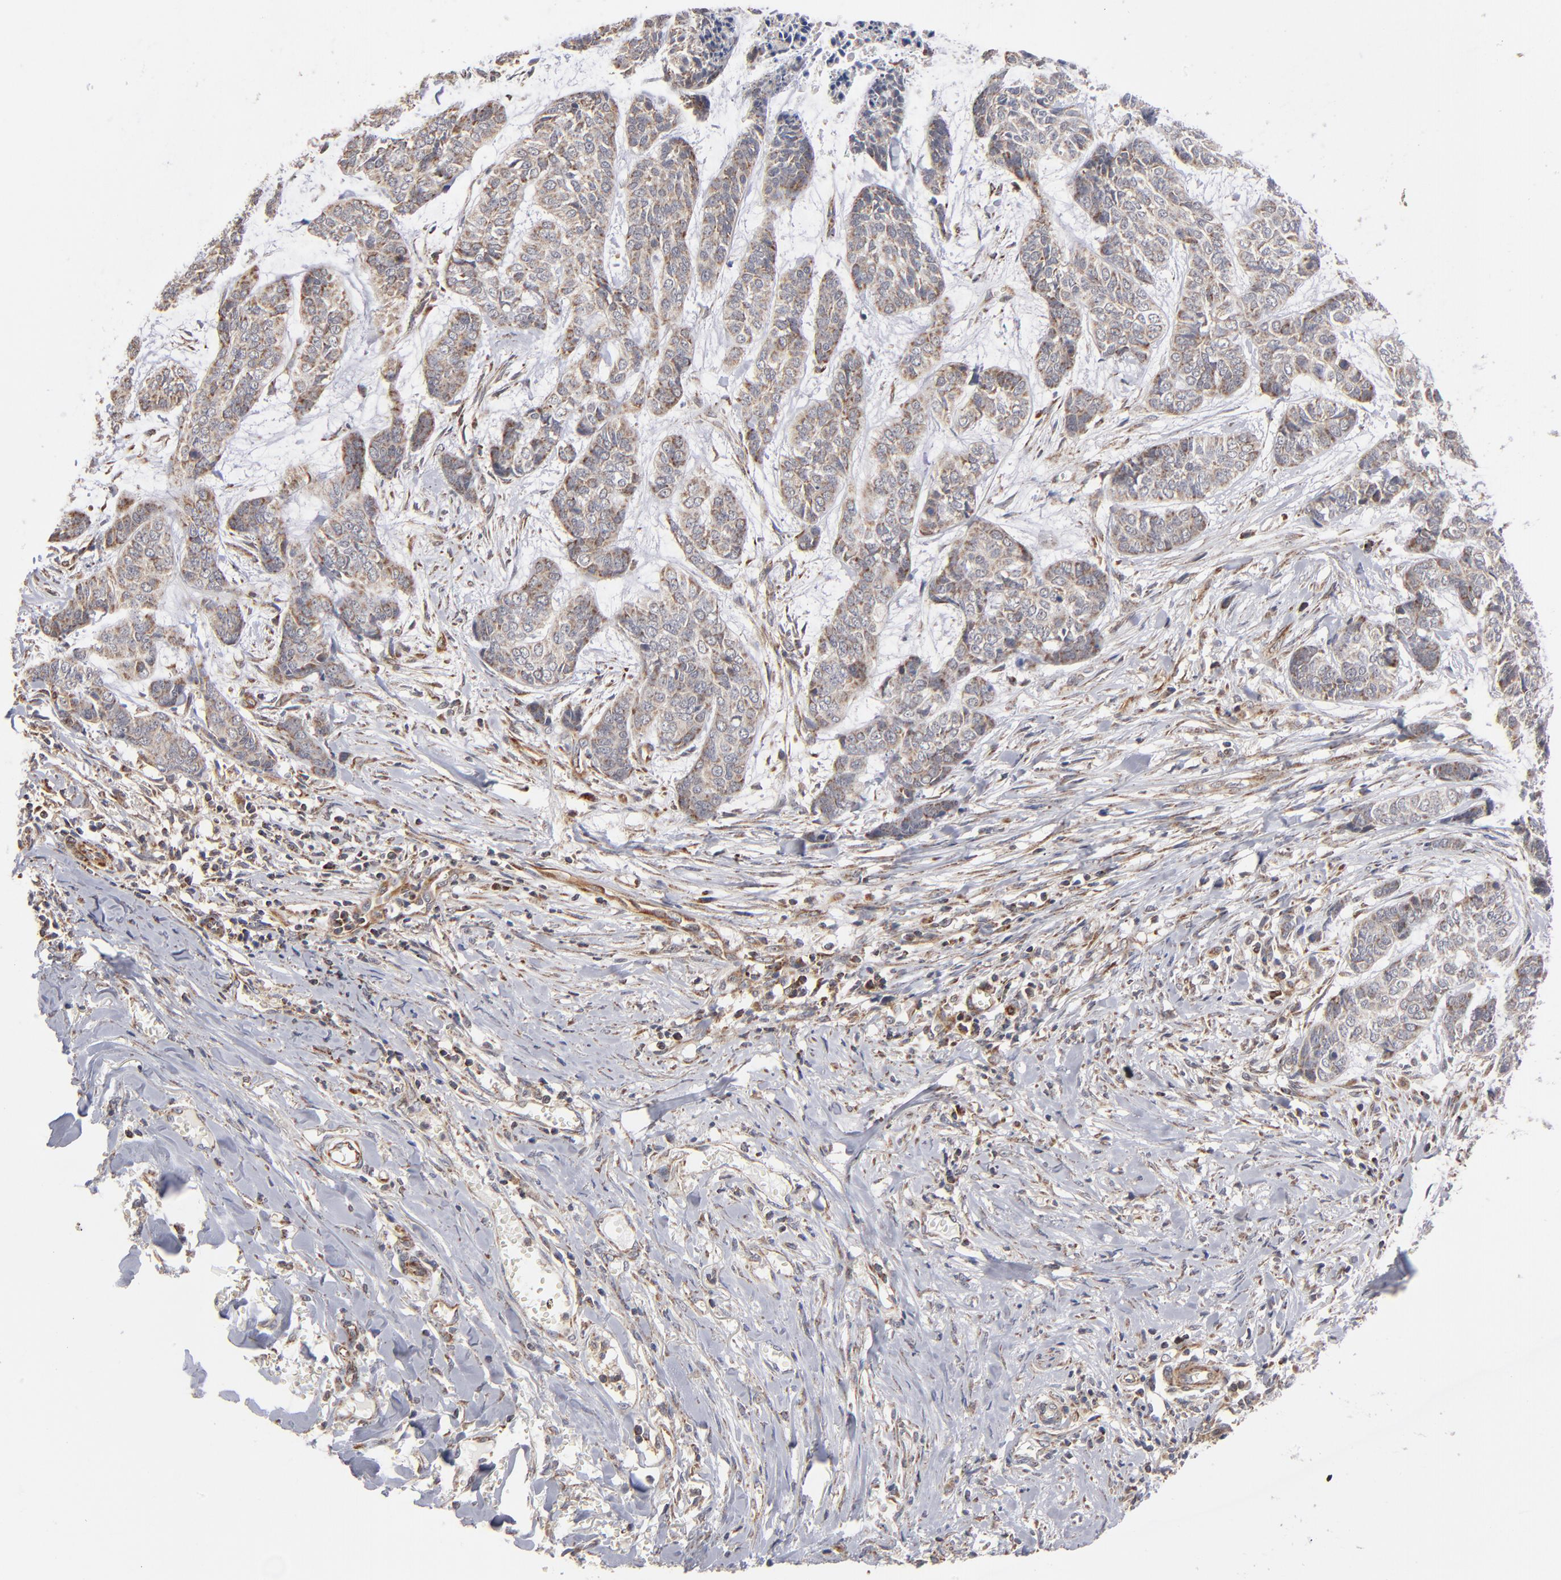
{"staining": {"intensity": "moderate", "quantity": ">75%", "location": "cytoplasmic/membranous"}, "tissue": "skin cancer", "cell_type": "Tumor cells", "image_type": "cancer", "snomed": [{"axis": "morphology", "description": "Basal cell carcinoma"}, {"axis": "topography", "description": "Skin"}], "caption": "The micrograph displays staining of skin basal cell carcinoma, revealing moderate cytoplasmic/membranous protein staining (brown color) within tumor cells.", "gene": "MIPOL1", "patient": {"sex": "female", "age": 64}}